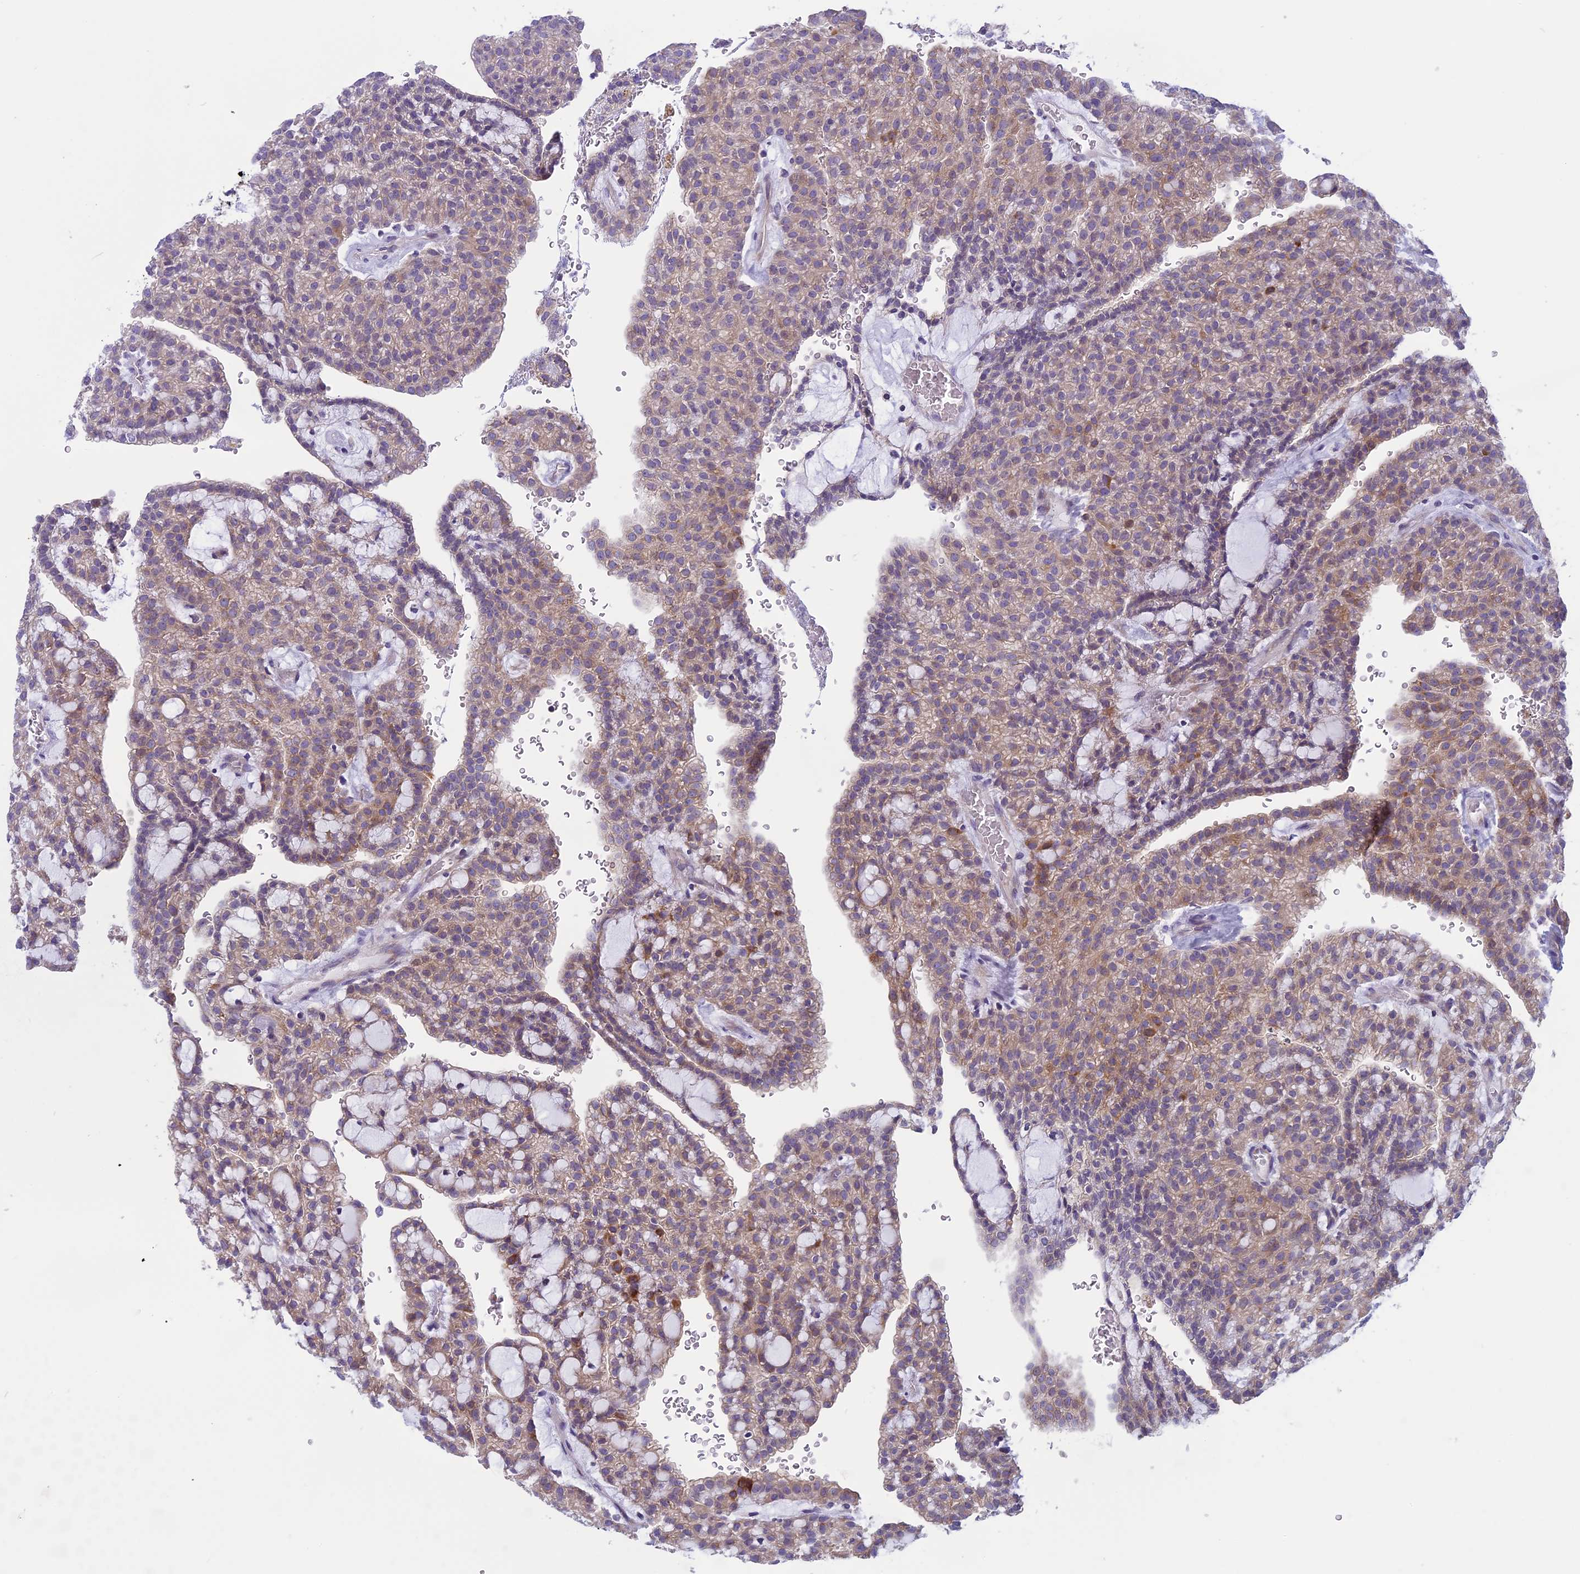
{"staining": {"intensity": "moderate", "quantity": "25%-75%", "location": "cytoplasmic/membranous"}, "tissue": "renal cancer", "cell_type": "Tumor cells", "image_type": "cancer", "snomed": [{"axis": "morphology", "description": "Adenocarcinoma, NOS"}, {"axis": "topography", "description": "Kidney"}], "caption": "This is a photomicrograph of immunohistochemistry (IHC) staining of renal cancer, which shows moderate staining in the cytoplasmic/membranous of tumor cells.", "gene": "ARHGEF37", "patient": {"sex": "male", "age": 63}}